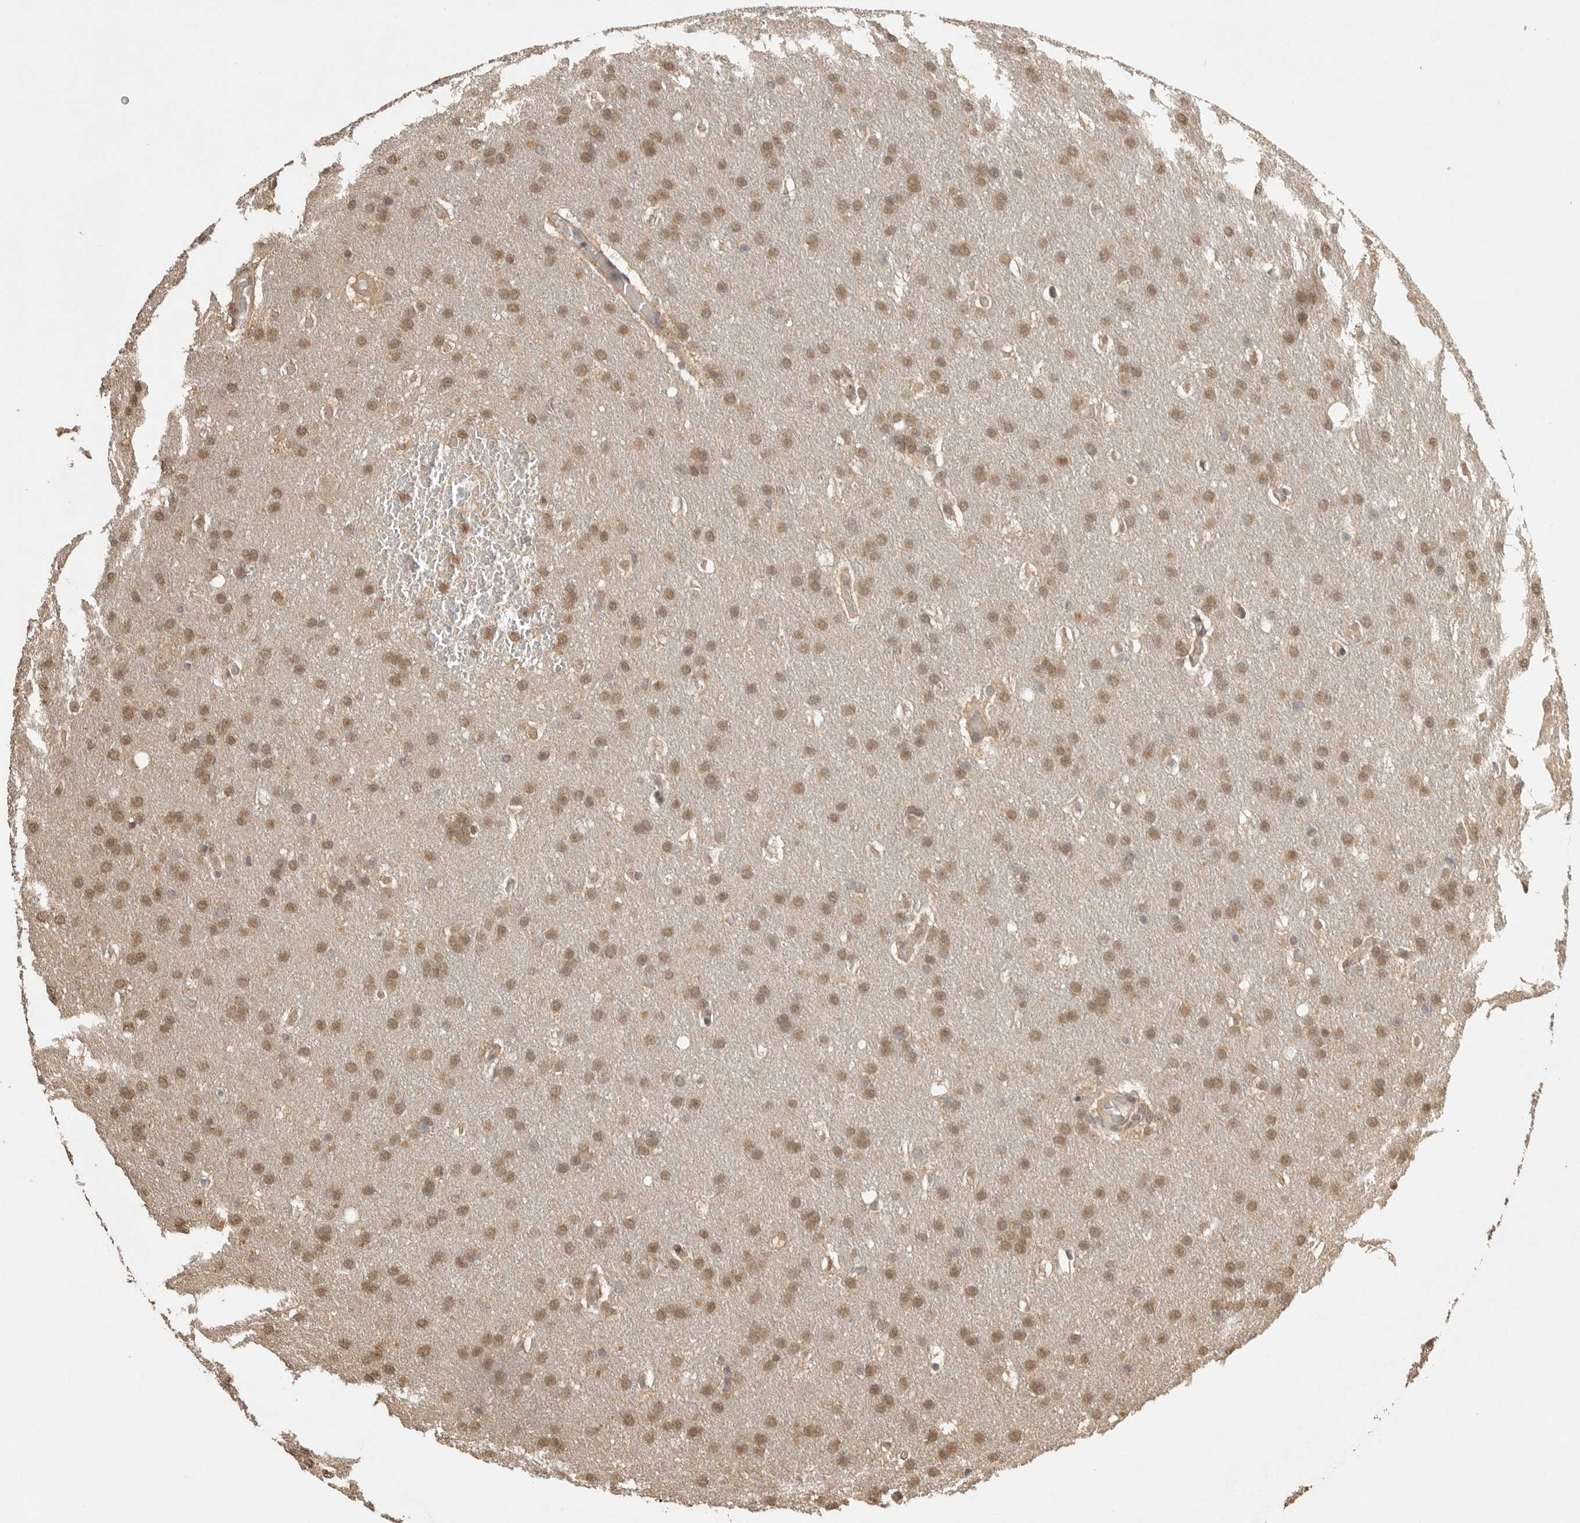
{"staining": {"intensity": "weak", "quantity": ">75%", "location": "cytoplasmic/membranous,nuclear"}, "tissue": "glioma", "cell_type": "Tumor cells", "image_type": "cancer", "snomed": [{"axis": "morphology", "description": "Glioma, malignant, Low grade"}, {"axis": "topography", "description": "Brain"}], "caption": "Immunohistochemical staining of glioma shows low levels of weak cytoplasmic/membranous and nuclear staining in approximately >75% of tumor cells.", "gene": "DFFA", "patient": {"sex": "female", "age": 37}}